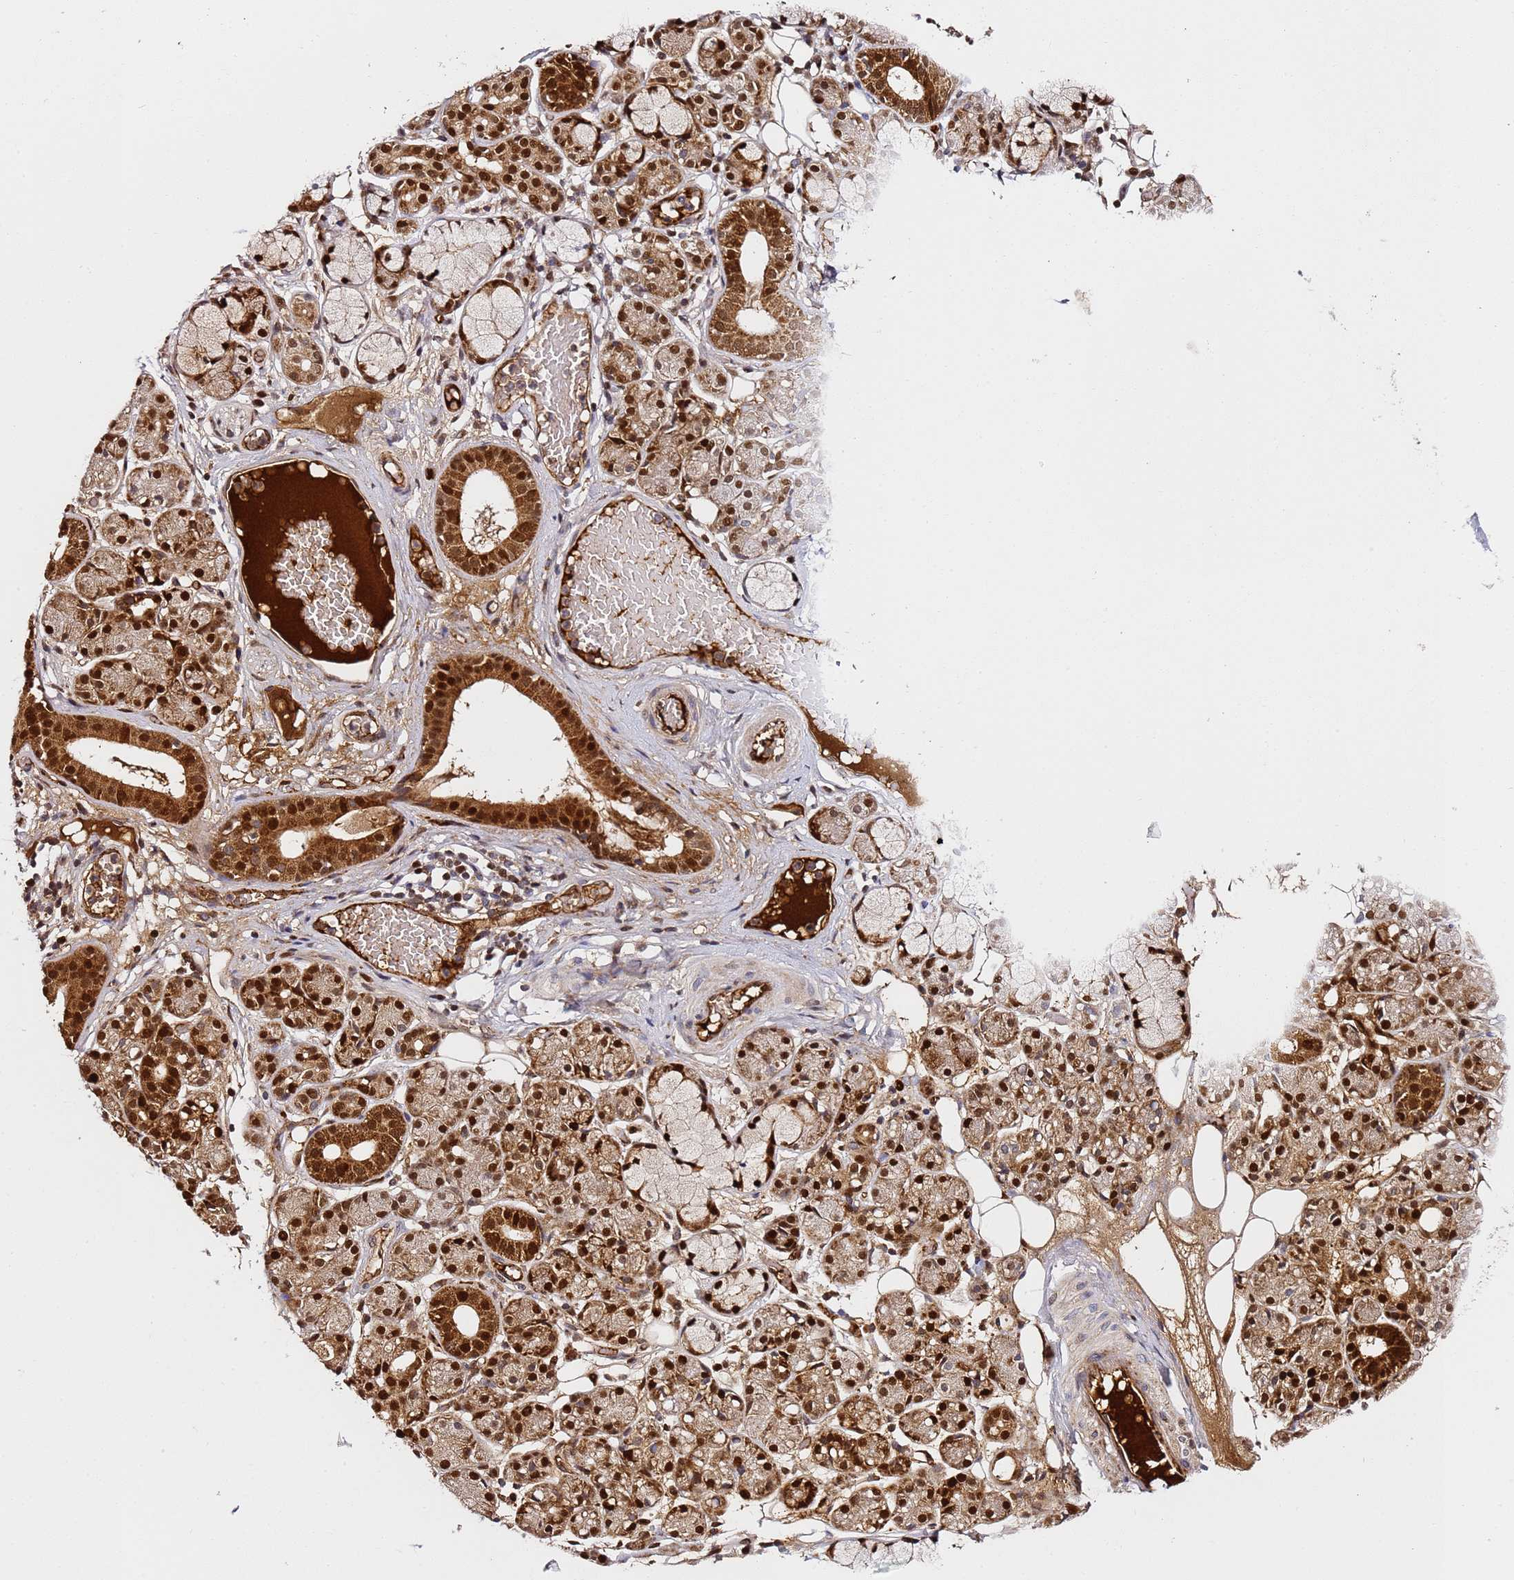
{"staining": {"intensity": "strong", "quantity": ">75%", "location": "cytoplasmic/membranous,nuclear"}, "tissue": "salivary gland", "cell_type": "Glandular cells", "image_type": "normal", "snomed": [{"axis": "morphology", "description": "Normal tissue, NOS"}, {"axis": "topography", "description": "Salivary gland"}], "caption": "Immunohistochemistry (IHC) image of benign salivary gland: human salivary gland stained using immunohistochemistry displays high levels of strong protein expression localized specifically in the cytoplasmic/membranous,nuclear of glandular cells, appearing as a cytoplasmic/membranous,nuclear brown color.", "gene": "SMOX", "patient": {"sex": "male", "age": 63}}